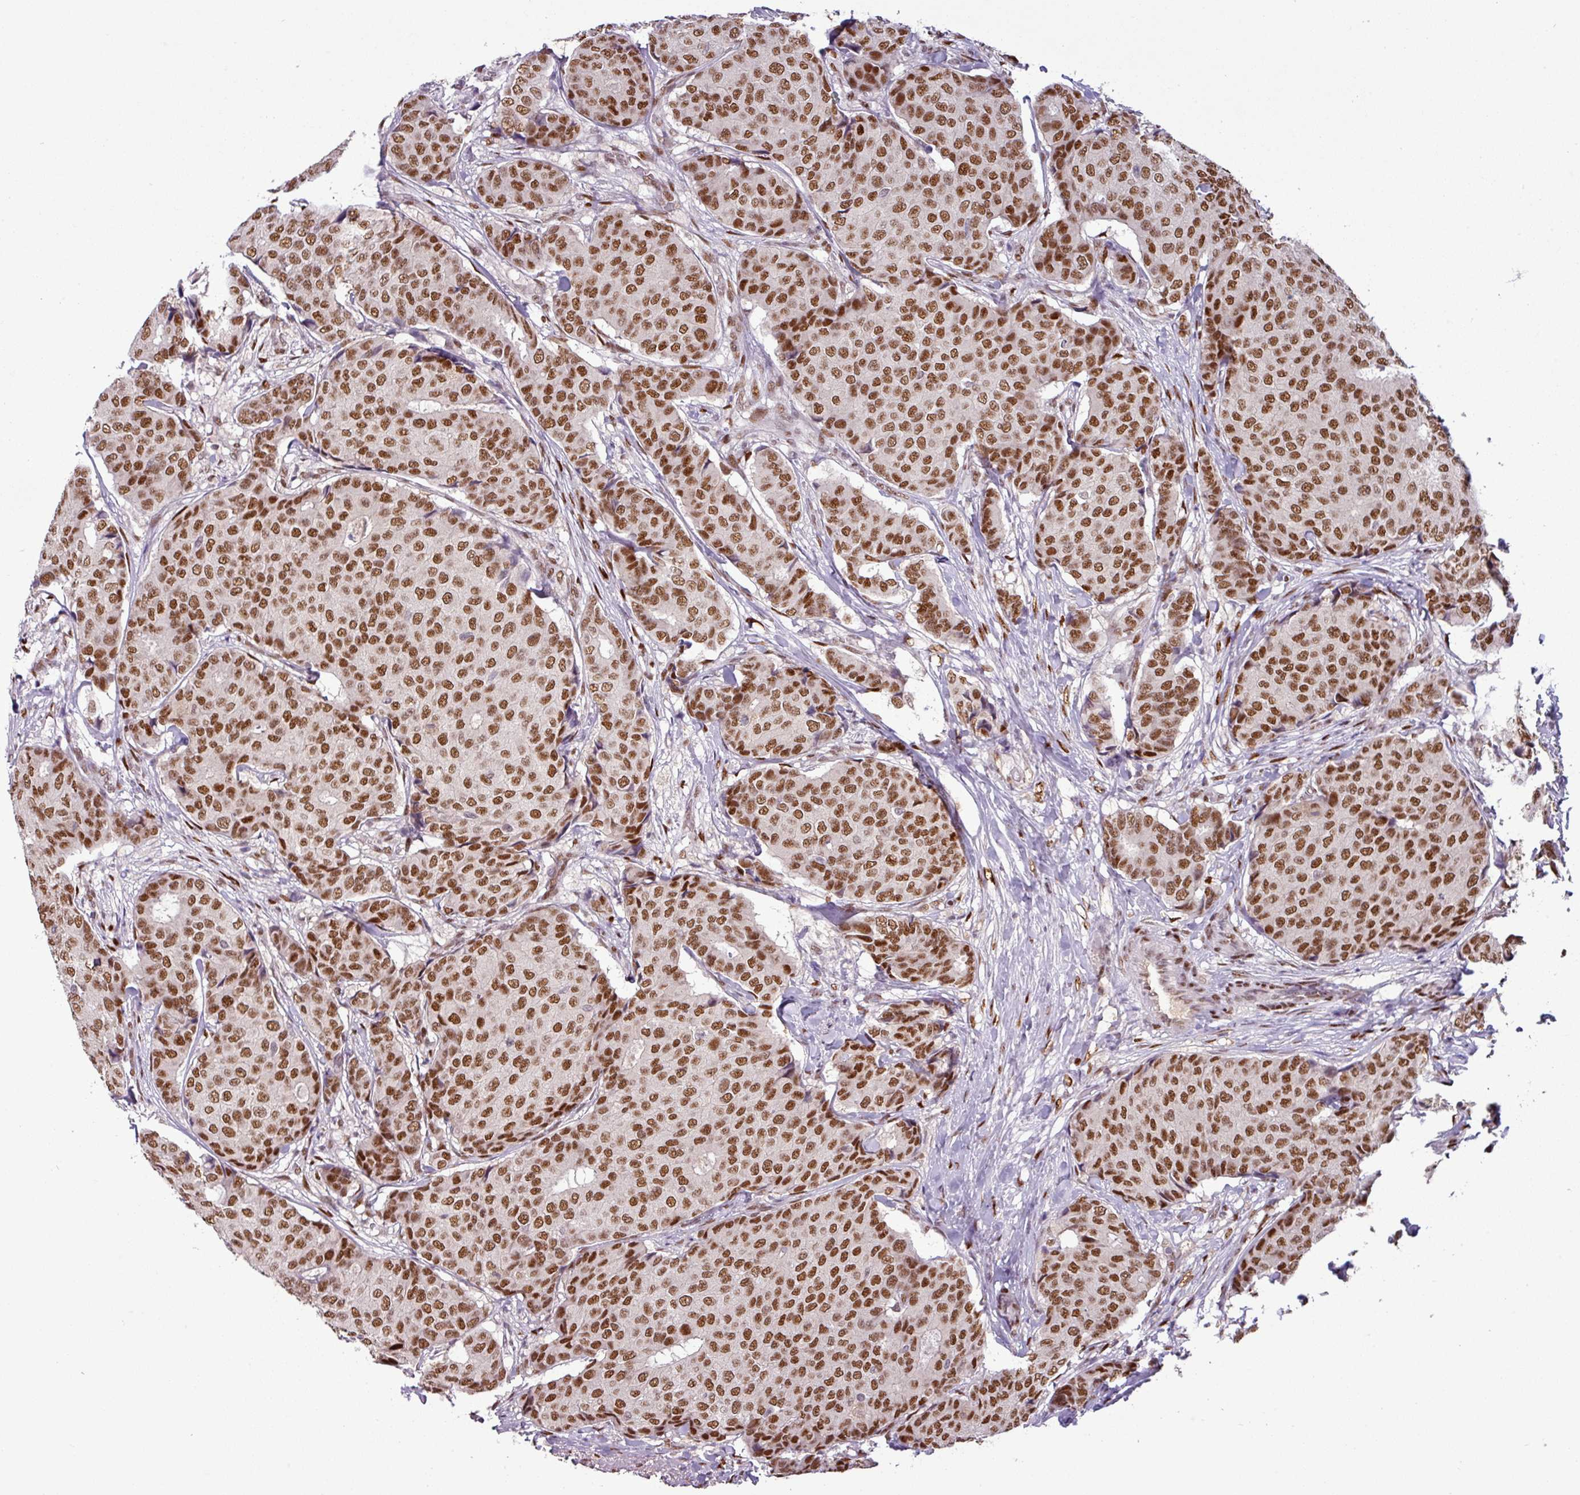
{"staining": {"intensity": "strong", "quantity": ">75%", "location": "nuclear"}, "tissue": "breast cancer", "cell_type": "Tumor cells", "image_type": "cancer", "snomed": [{"axis": "morphology", "description": "Duct carcinoma"}, {"axis": "topography", "description": "Breast"}], "caption": "Human breast cancer stained with a protein marker exhibits strong staining in tumor cells.", "gene": "IRF2BPL", "patient": {"sex": "female", "age": 75}}